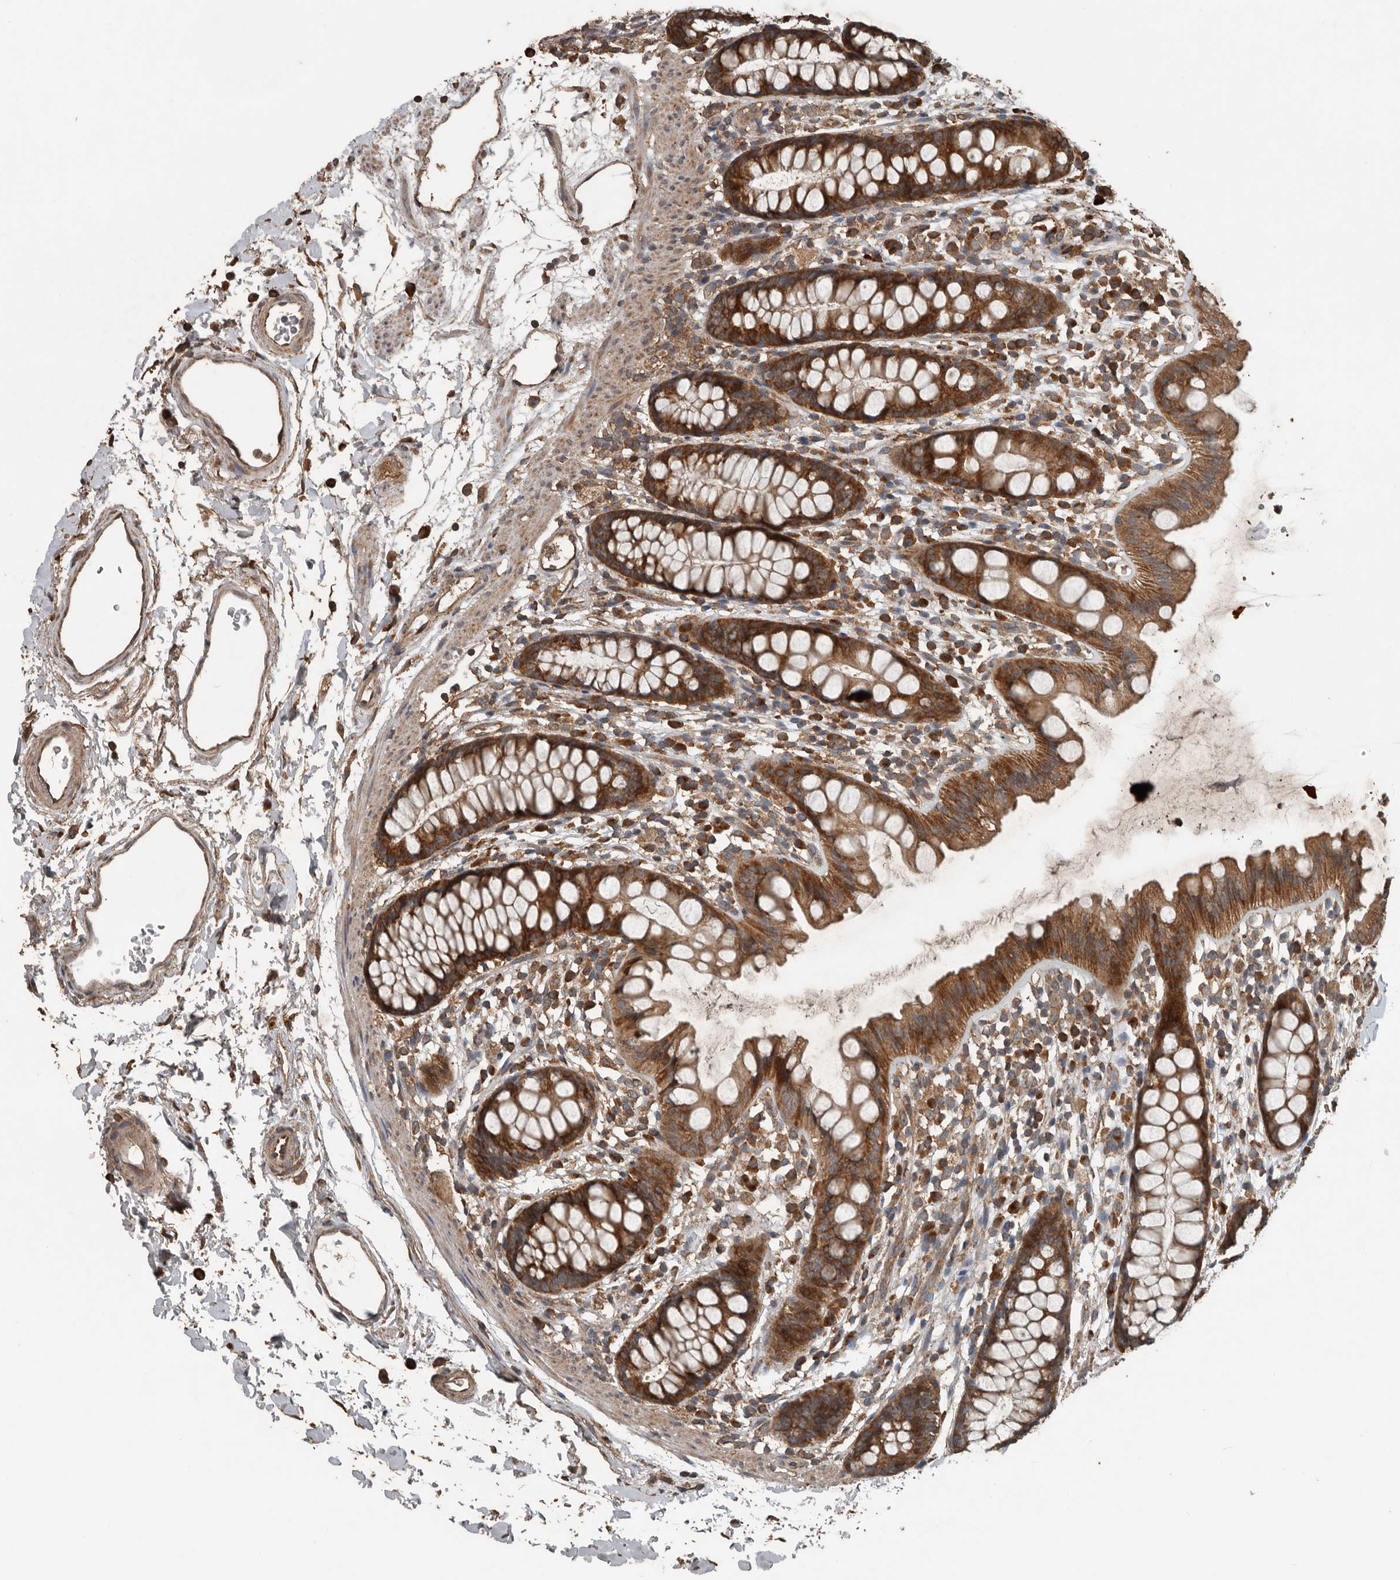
{"staining": {"intensity": "strong", "quantity": ">75%", "location": "cytoplasmic/membranous"}, "tissue": "rectum", "cell_type": "Glandular cells", "image_type": "normal", "snomed": [{"axis": "morphology", "description": "Normal tissue, NOS"}, {"axis": "topography", "description": "Rectum"}], "caption": "Approximately >75% of glandular cells in benign human rectum reveal strong cytoplasmic/membranous protein positivity as visualized by brown immunohistochemical staining.", "gene": "RNF207", "patient": {"sex": "female", "age": 65}}